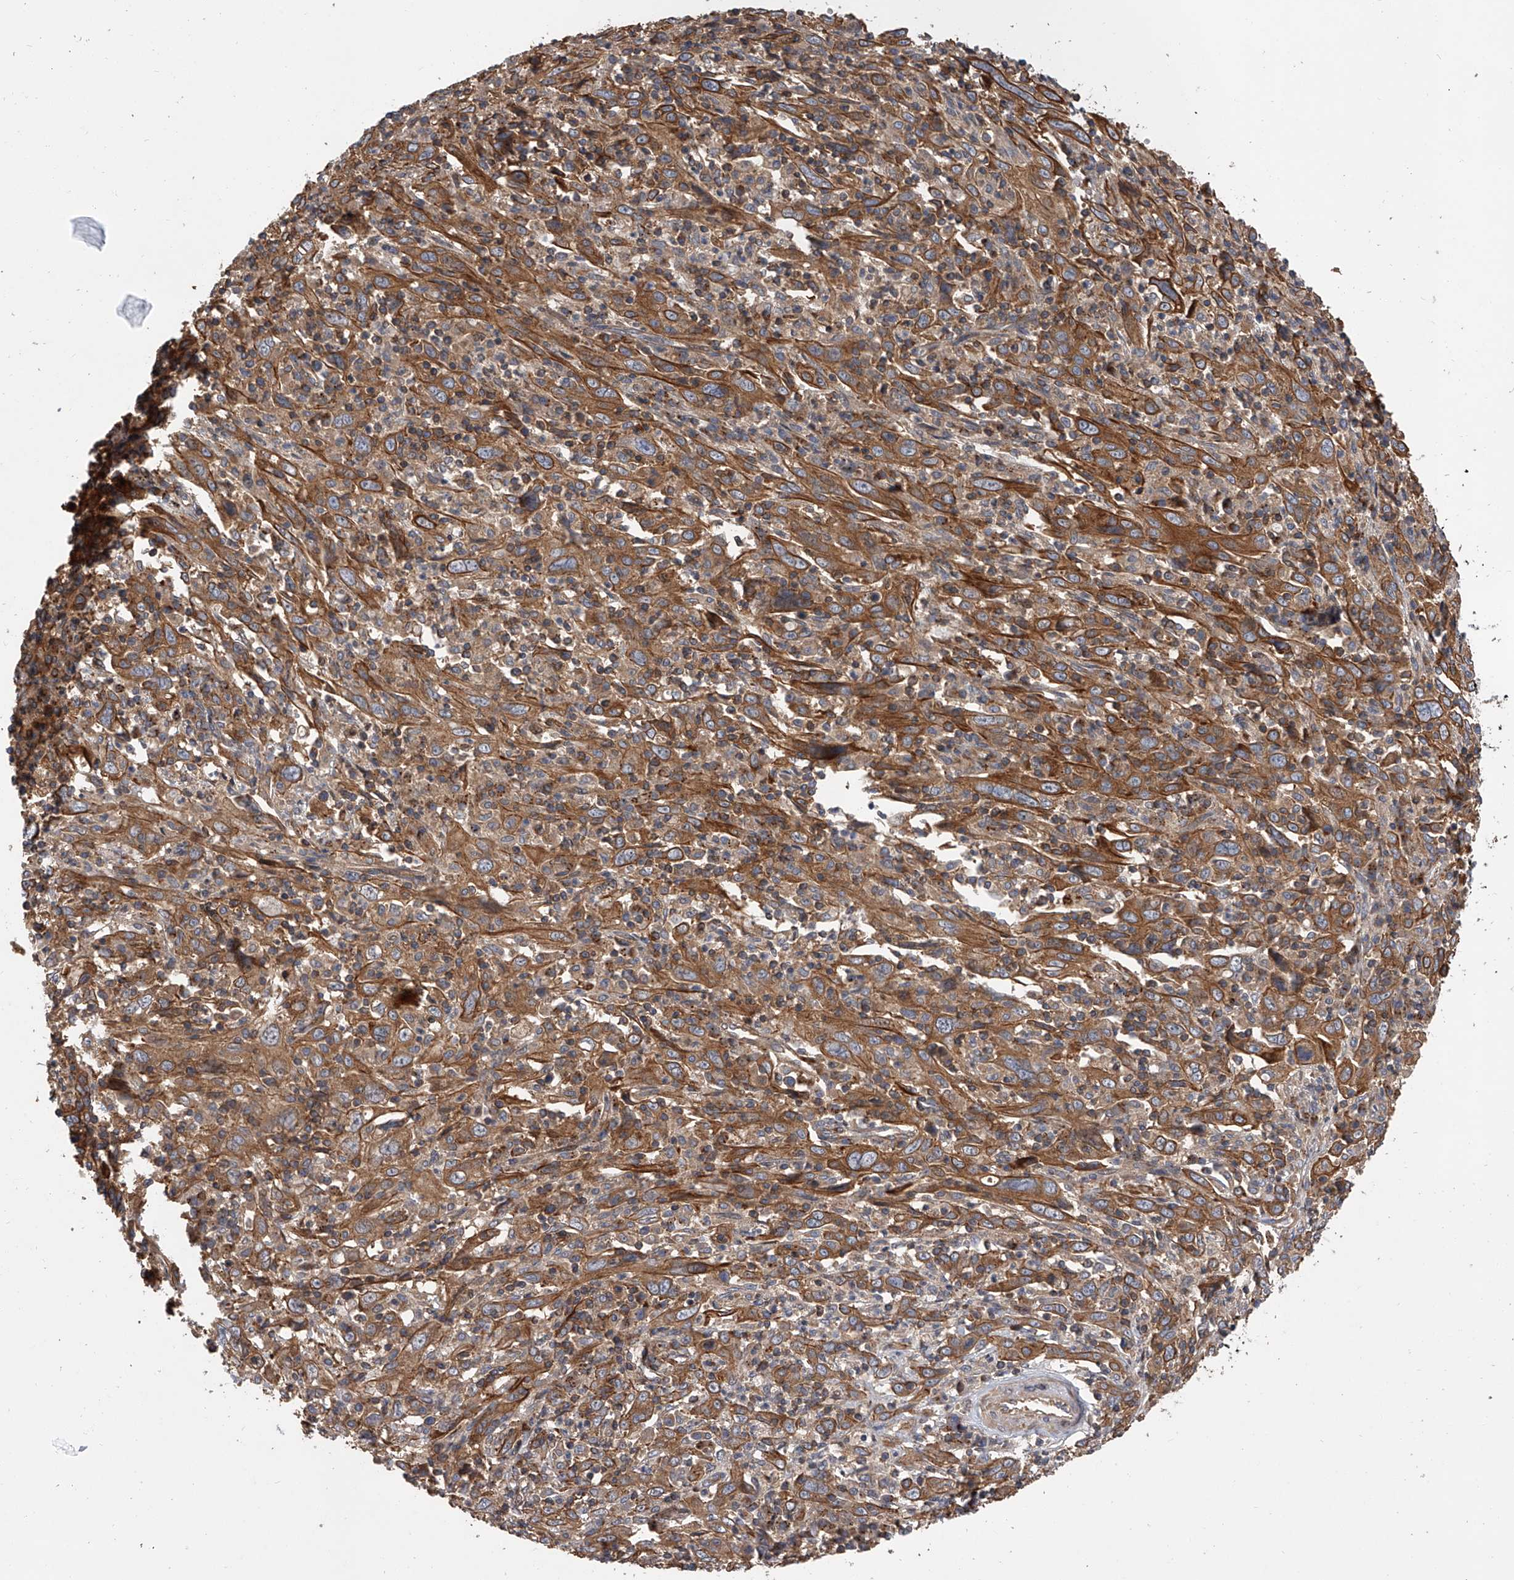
{"staining": {"intensity": "strong", "quantity": ">75%", "location": "cytoplasmic/membranous"}, "tissue": "cervical cancer", "cell_type": "Tumor cells", "image_type": "cancer", "snomed": [{"axis": "morphology", "description": "Squamous cell carcinoma, NOS"}, {"axis": "topography", "description": "Cervix"}], "caption": "An image of cervical cancer stained for a protein demonstrates strong cytoplasmic/membranous brown staining in tumor cells.", "gene": "USP47", "patient": {"sex": "female", "age": 46}}